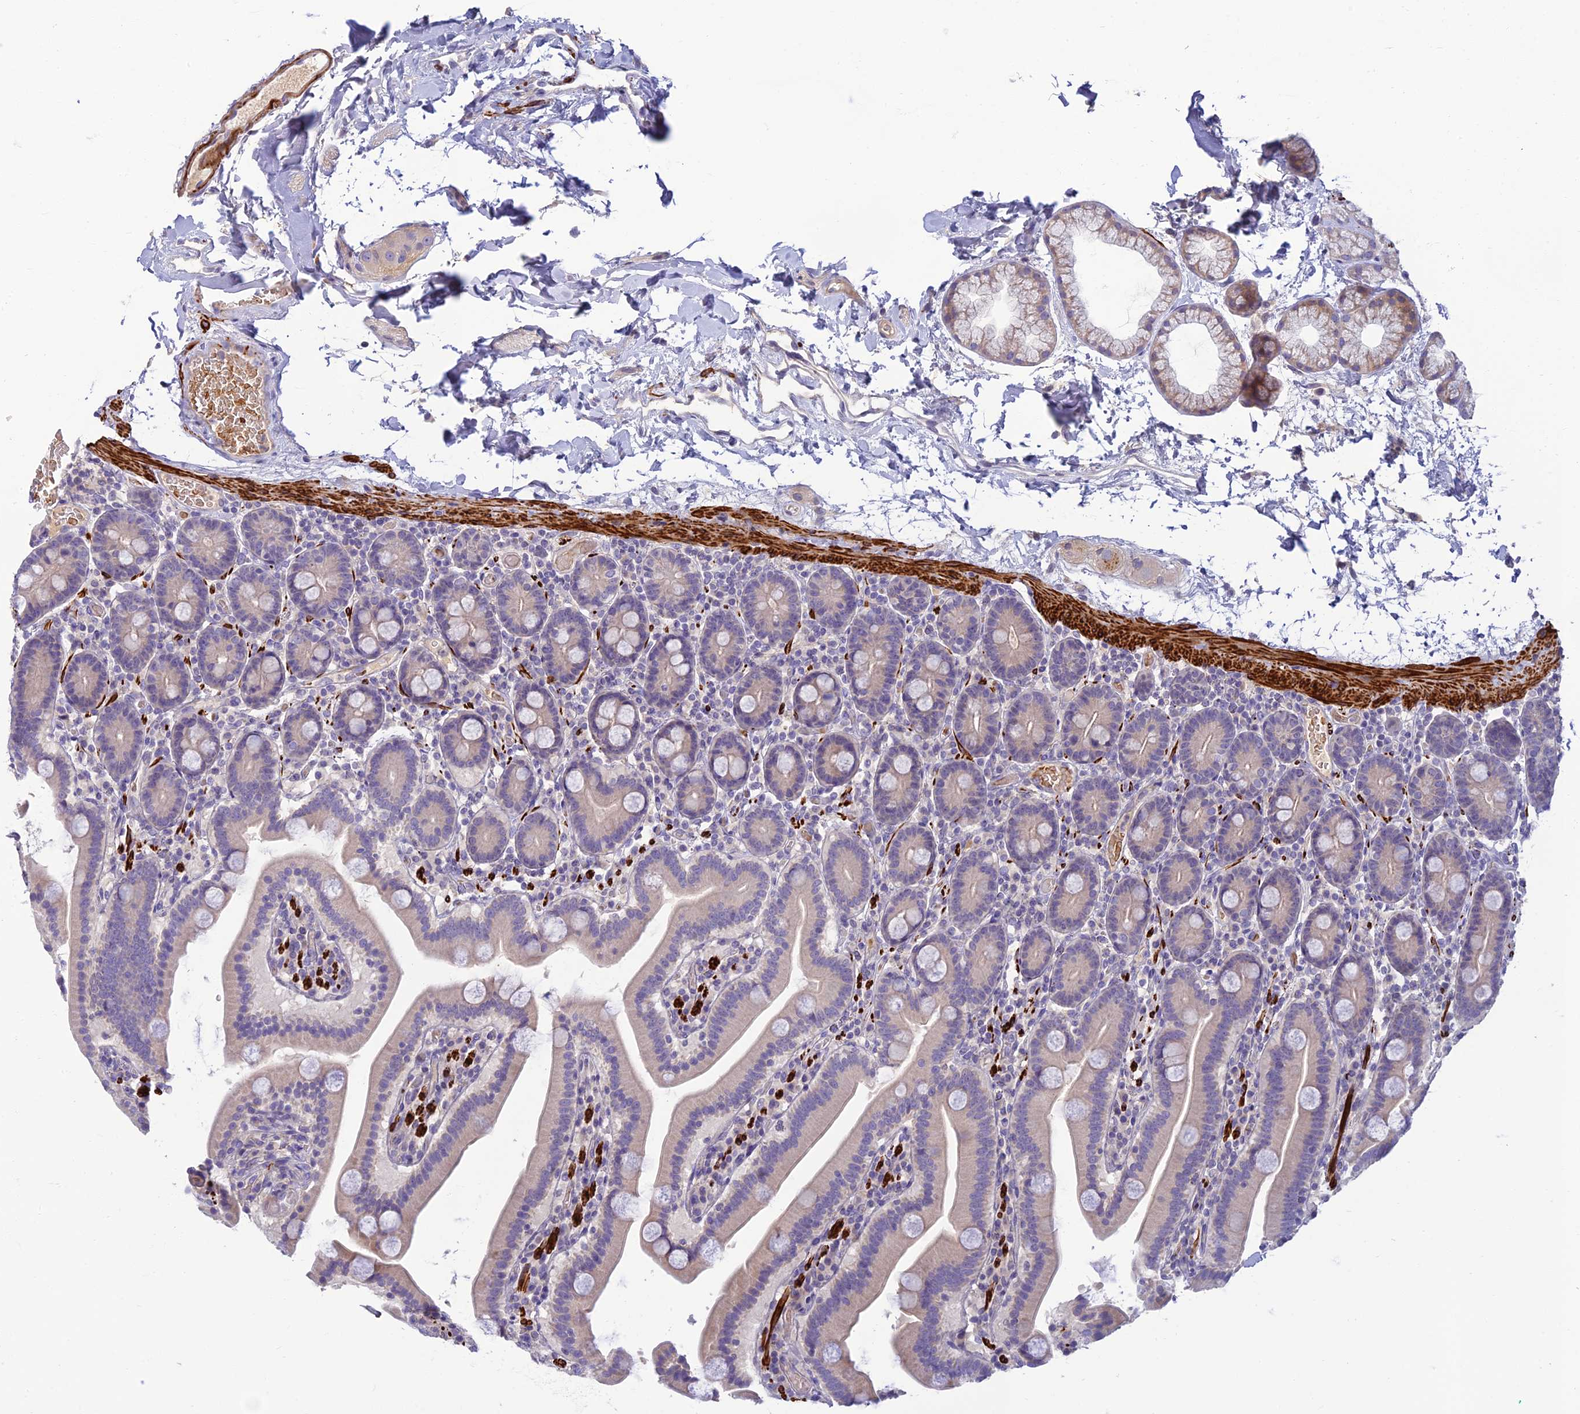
{"staining": {"intensity": "negative", "quantity": "none", "location": "none"}, "tissue": "duodenum", "cell_type": "Glandular cells", "image_type": "normal", "snomed": [{"axis": "morphology", "description": "Normal tissue, NOS"}, {"axis": "topography", "description": "Duodenum"}], "caption": "The photomicrograph exhibits no significant expression in glandular cells of duodenum.", "gene": "CLIP4", "patient": {"sex": "male", "age": 55}}